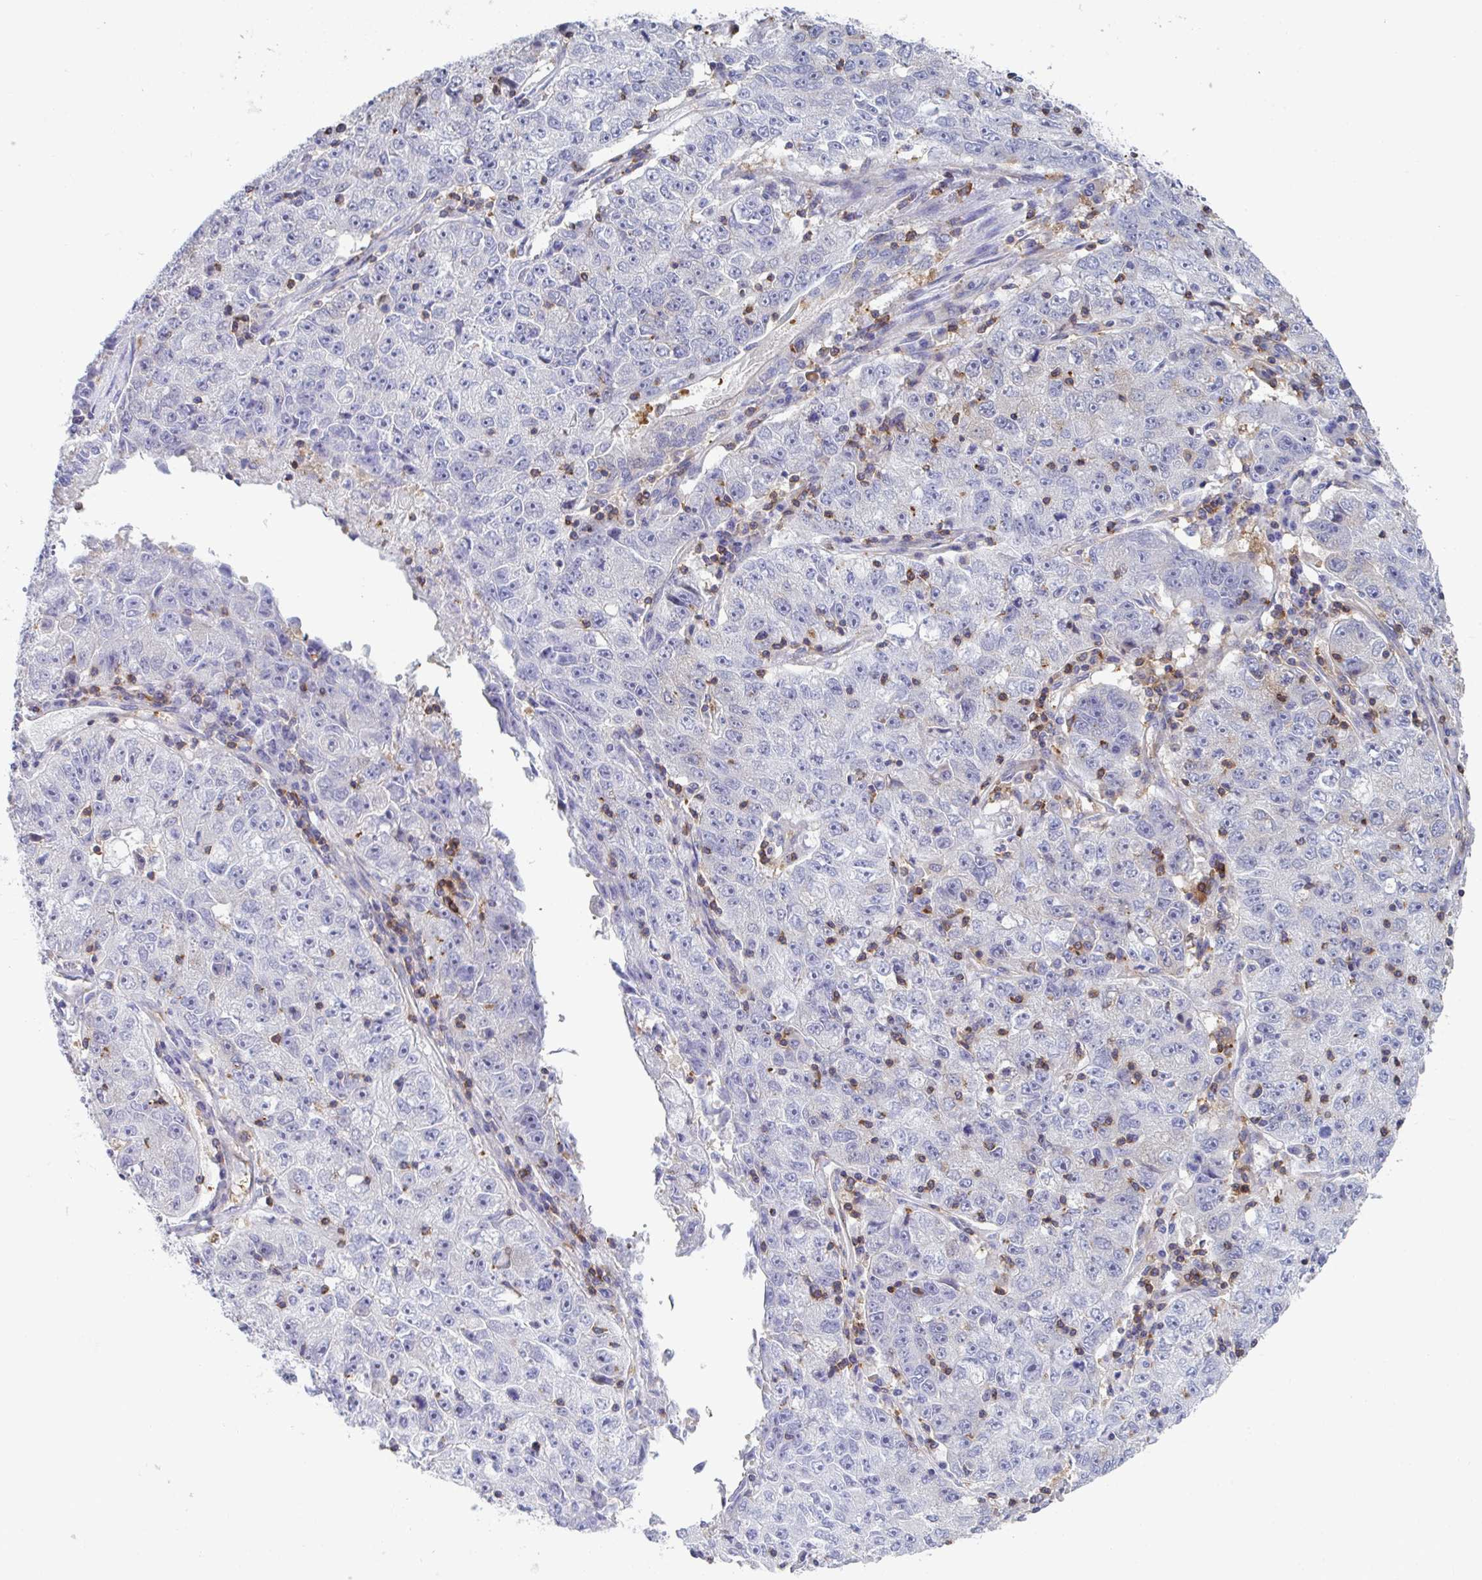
{"staining": {"intensity": "negative", "quantity": "none", "location": "none"}, "tissue": "lung cancer", "cell_type": "Tumor cells", "image_type": "cancer", "snomed": [{"axis": "morphology", "description": "Normal morphology"}, {"axis": "morphology", "description": "Adenocarcinoma, NOS"}, {"axis": "topography", "description": "Lymph node"}, {"axis": "topography", "description": "Lung"}], "caption": "Micrograph shows no significant protein positivity in tumor cells of lung cancer.", "gene": "WNK1", "patient": {"sex": "female", "age": 57}}